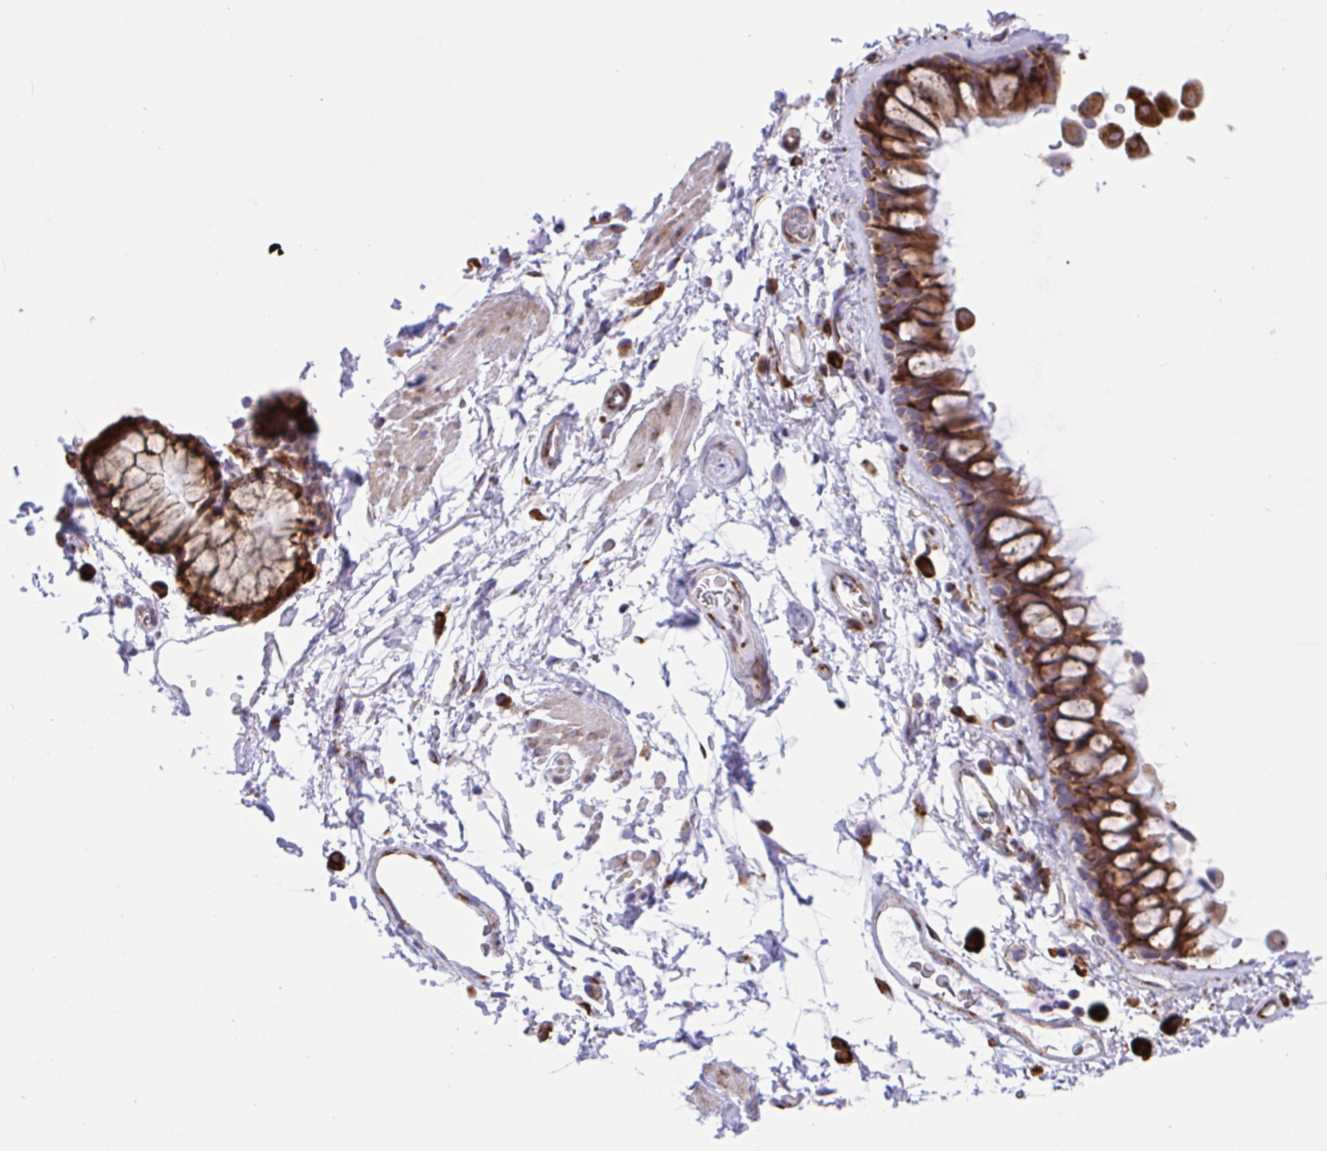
{"staining": {"intensity": "moderate", "quantity": ">75%", "location": "cytoplasmic/membranous"}, "tissue": "bronchus", "cell_type": "Respiratory epithelial cells", "image_type": "normal", "snomed": [{"axis": "morphology", "description": "Normal tissue, NOS"}, {"axis": "topography", "description": "Cartilage tissue"}, {"axis": "topography", "description": "Bronchus"}], "caption": "The histopathology image displays staining of normal bronchus, revealing moderate cytoplasmic/membranous protein positivity (brown color) within respiratory epithelial cells.", "gene": "CLGN", "patient": {"sex": "female", "age": 79}}